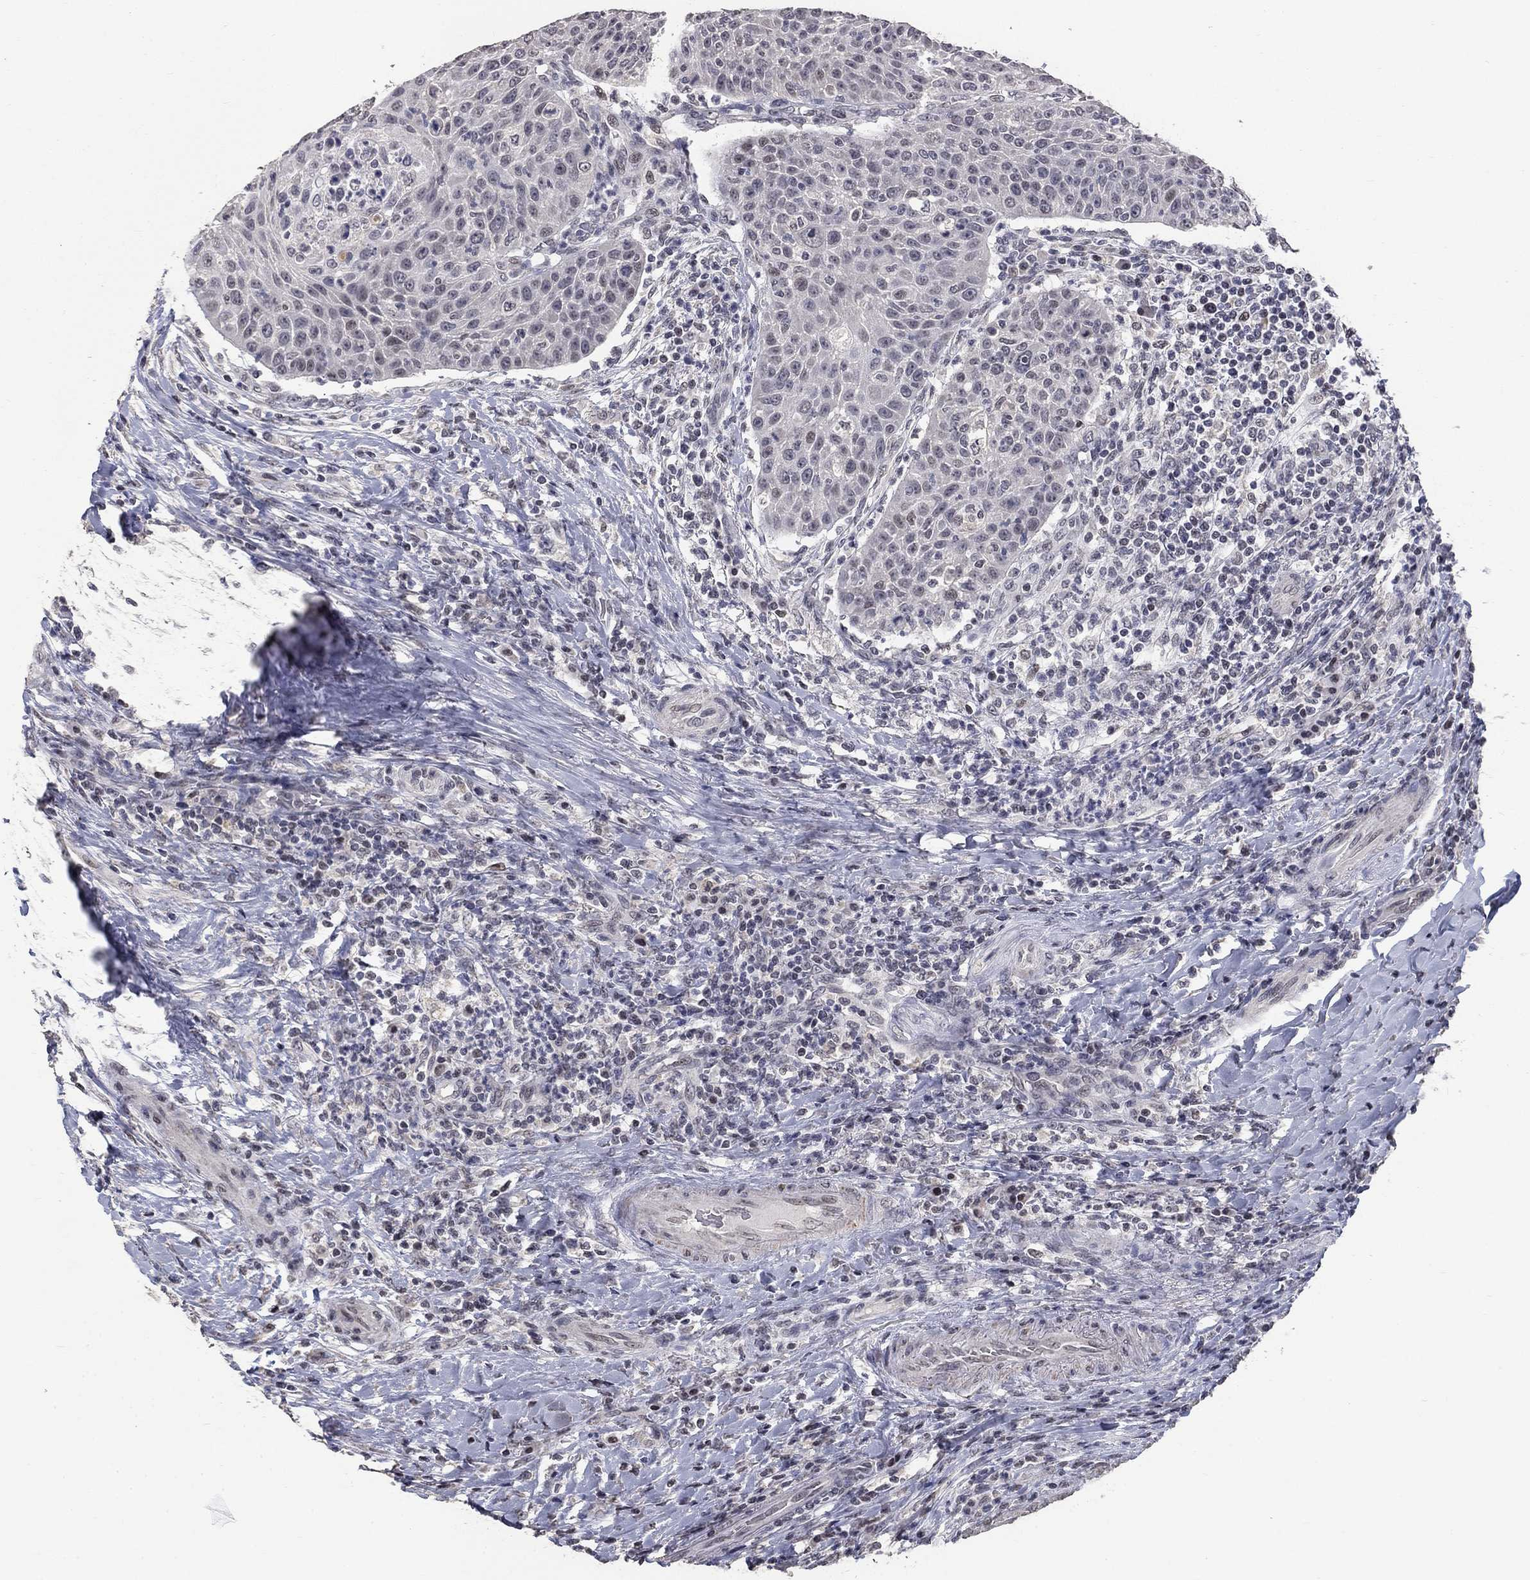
{"staining": {"intensity": "negative", "quantity": "none", "location": "none"}, "tissue": "head and neck cancer", "cell_type": "Tumor cells", "image_type": "cancer", "snomed": [{"axis": "morphology", "description": "Squamous cell carcinoma, NOS"}, {"axis": "topography", "description": "Head-Neck"}], "caption": "Tumor cells show no significant protein expression in head and neck squamous cell carcinoma. (DAB immunohistochemistry (IHC) visualized using brightfield microscopy, high magnification).", "gene": "SPATA33", "patient": {"sex": "male", "age": 69}}